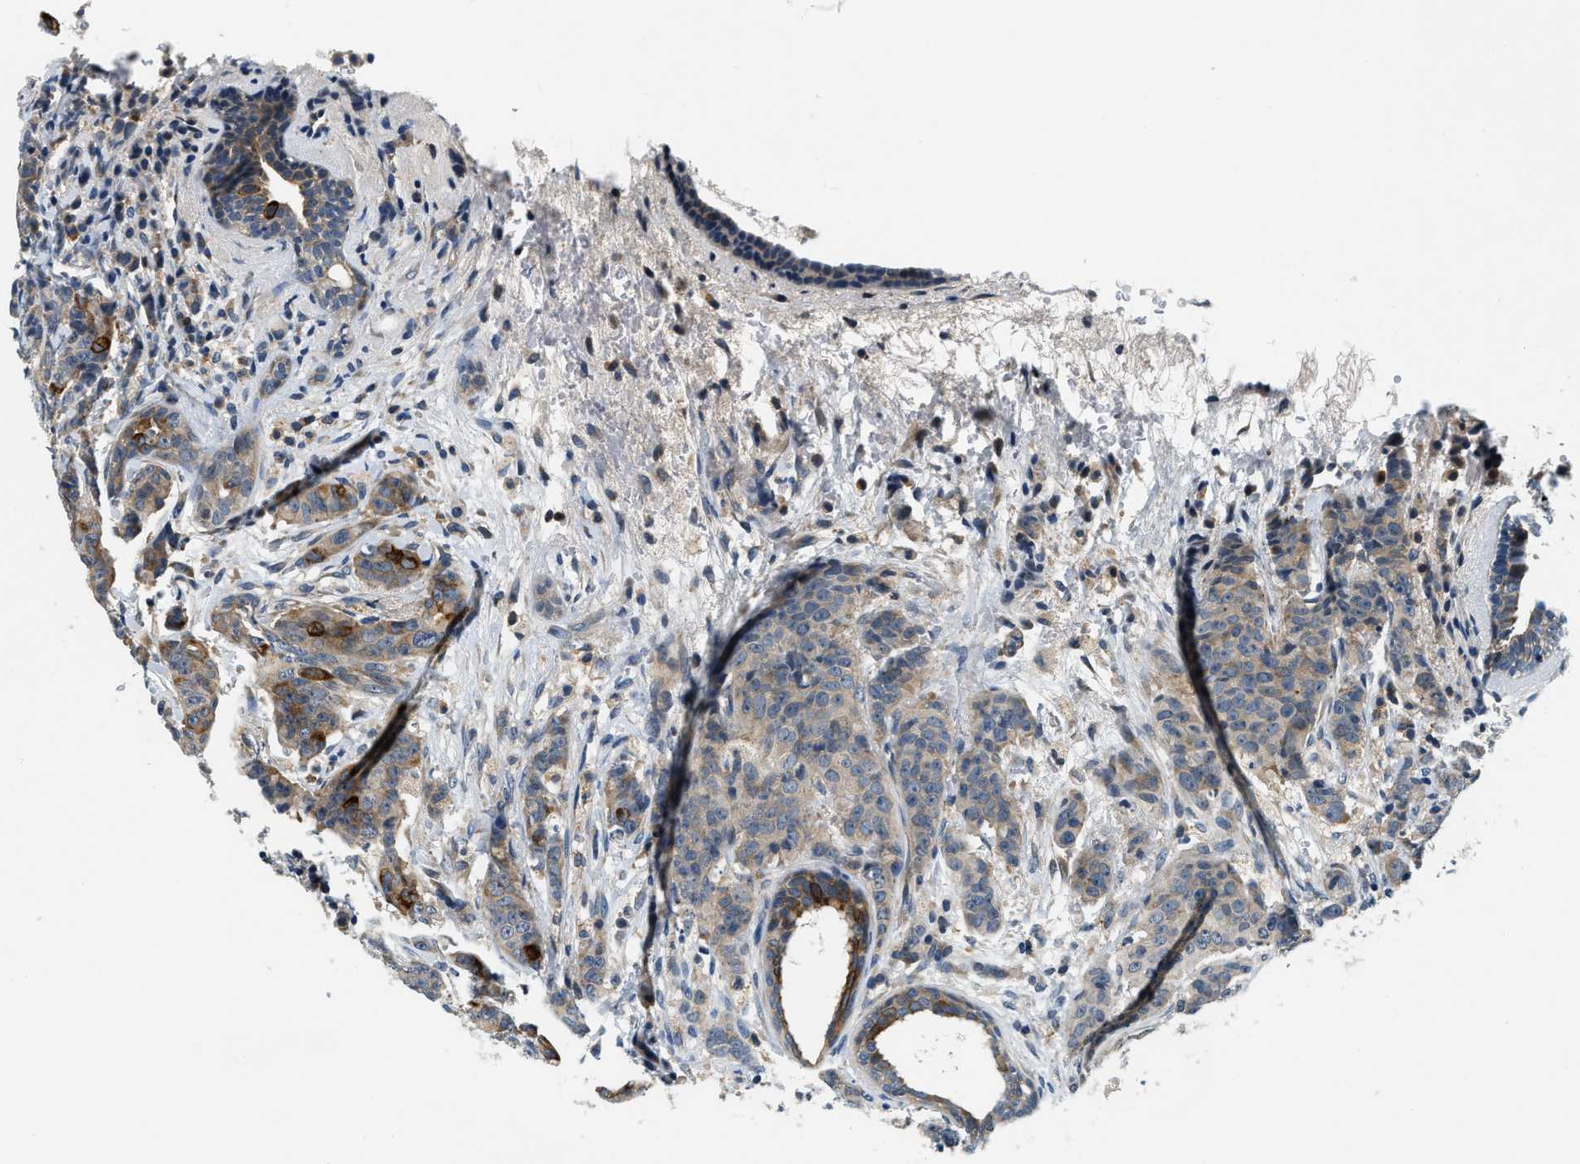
{"staining": {"intensity": "weak", "quantity": ">75%", "location": "cytoplasmic/membranous"}, "tissue": "breast cancer", "cell_type": "Tumor cells", "image_type": "cancer", "snomed": [{"axis": "morphology", "description": "Duct carcinoma"}, {"axis": "topography", "description": "Breast"}], "caption": "IHC image of neoplastic tissue: breast invasive ductal carcinoma stained using immunohistochemistry (IHC) exhibits low levels of weak protein expression localized specifically in the cytoplasmic/membranous of tumor cells, appearing as a cytoplasmic/membranous brown color.", "gene": "YAE1", "patient": {"sex": "female", "age": 40}}